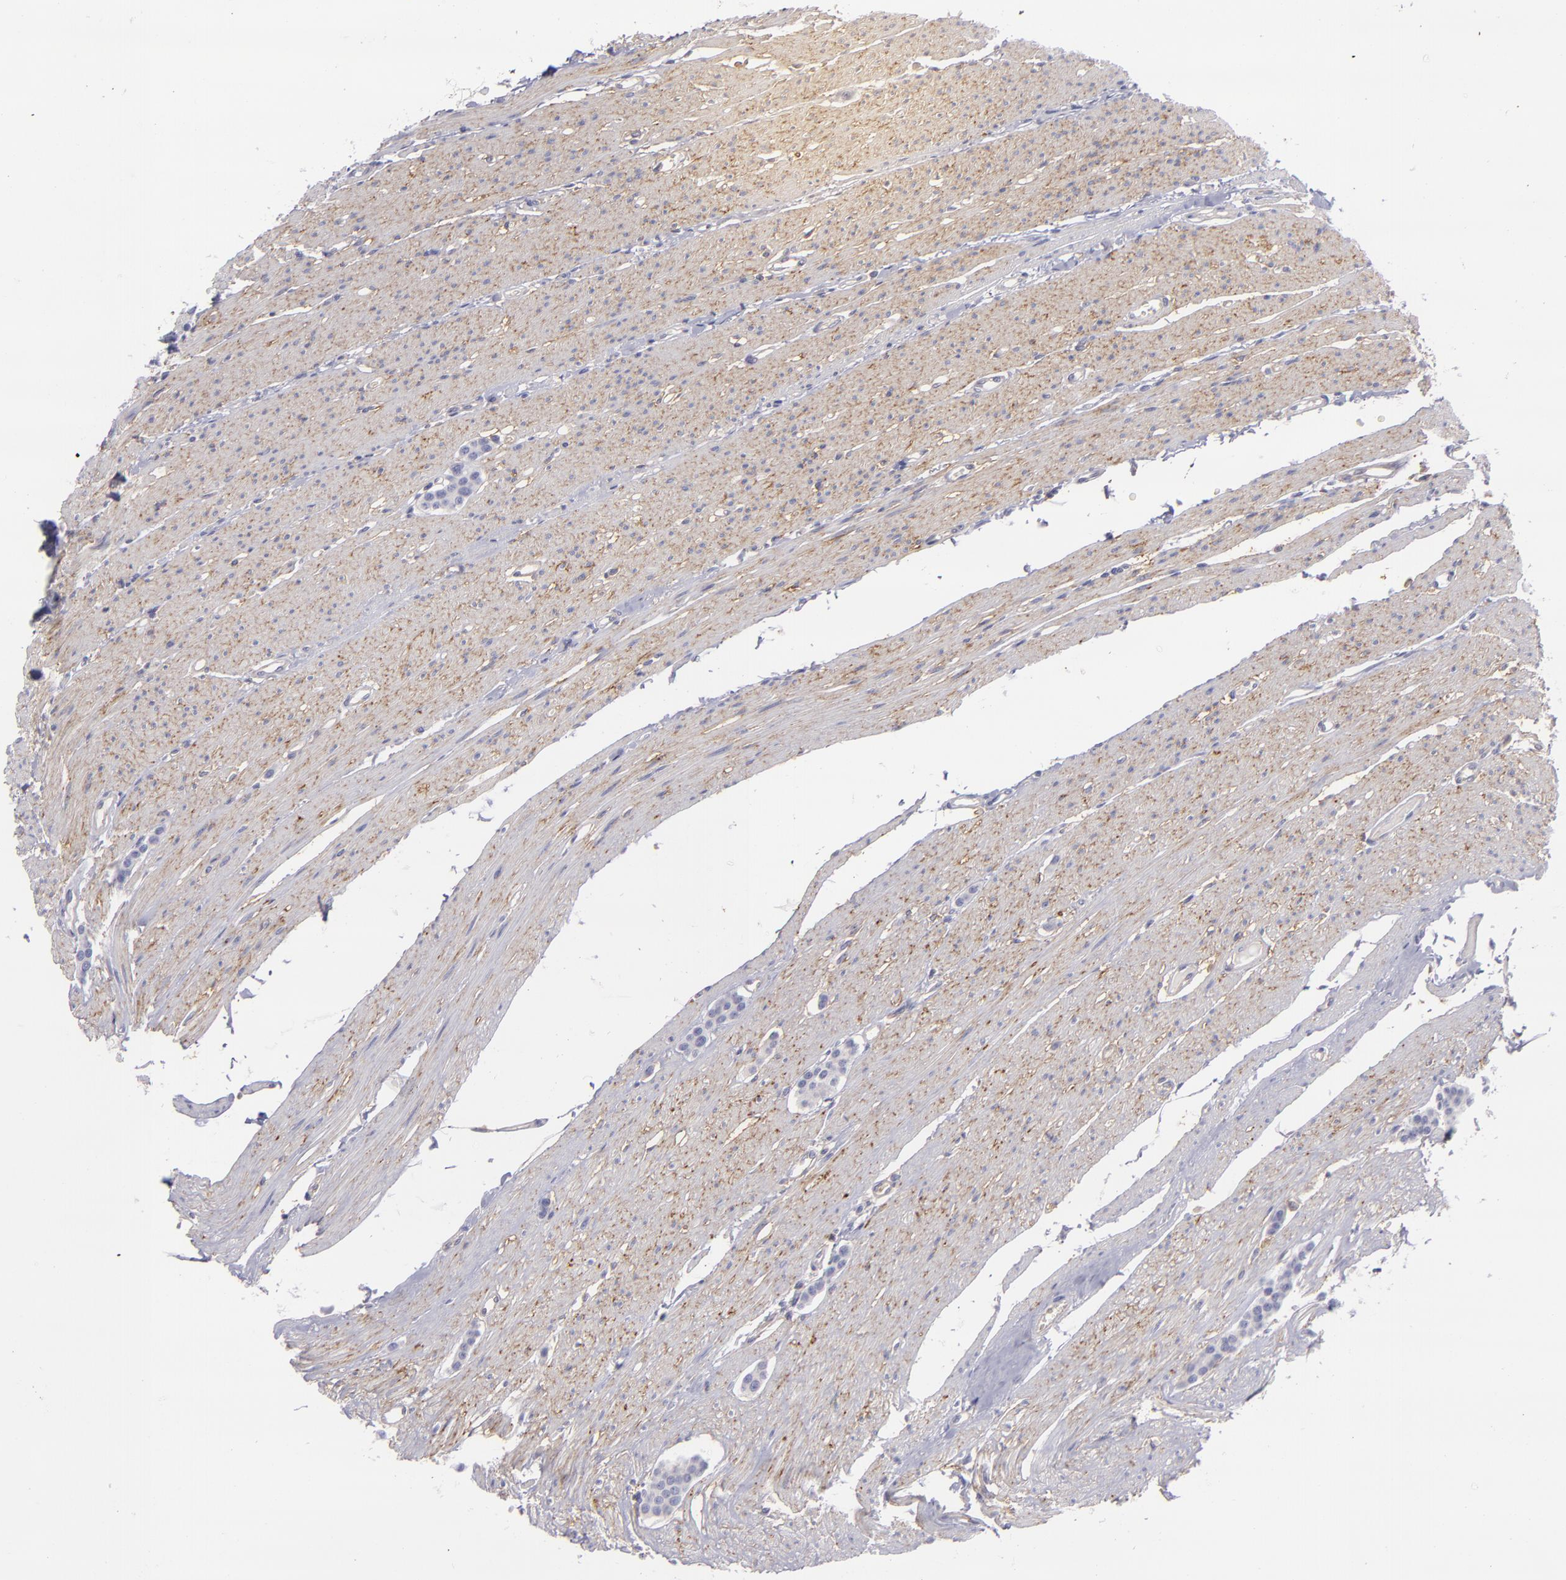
{"staining": {"intensity": "negative", "quantity": "none", "location": "none"}, "tissue": "carcinoid", "cell_type": "Tumor cells", "image_type": "cancer", "snomed": [{"axis": "morphology", "description": "Carcinoid, malignant, NOS"}, {"axis": "topography", "description": "Small intestine"}], "caption": "Tumor cells show no significant expression in carcinoid. Nuclei are stained in blue.", "gene": "BSG", "patient": {"sex": "male", "age": 60}}